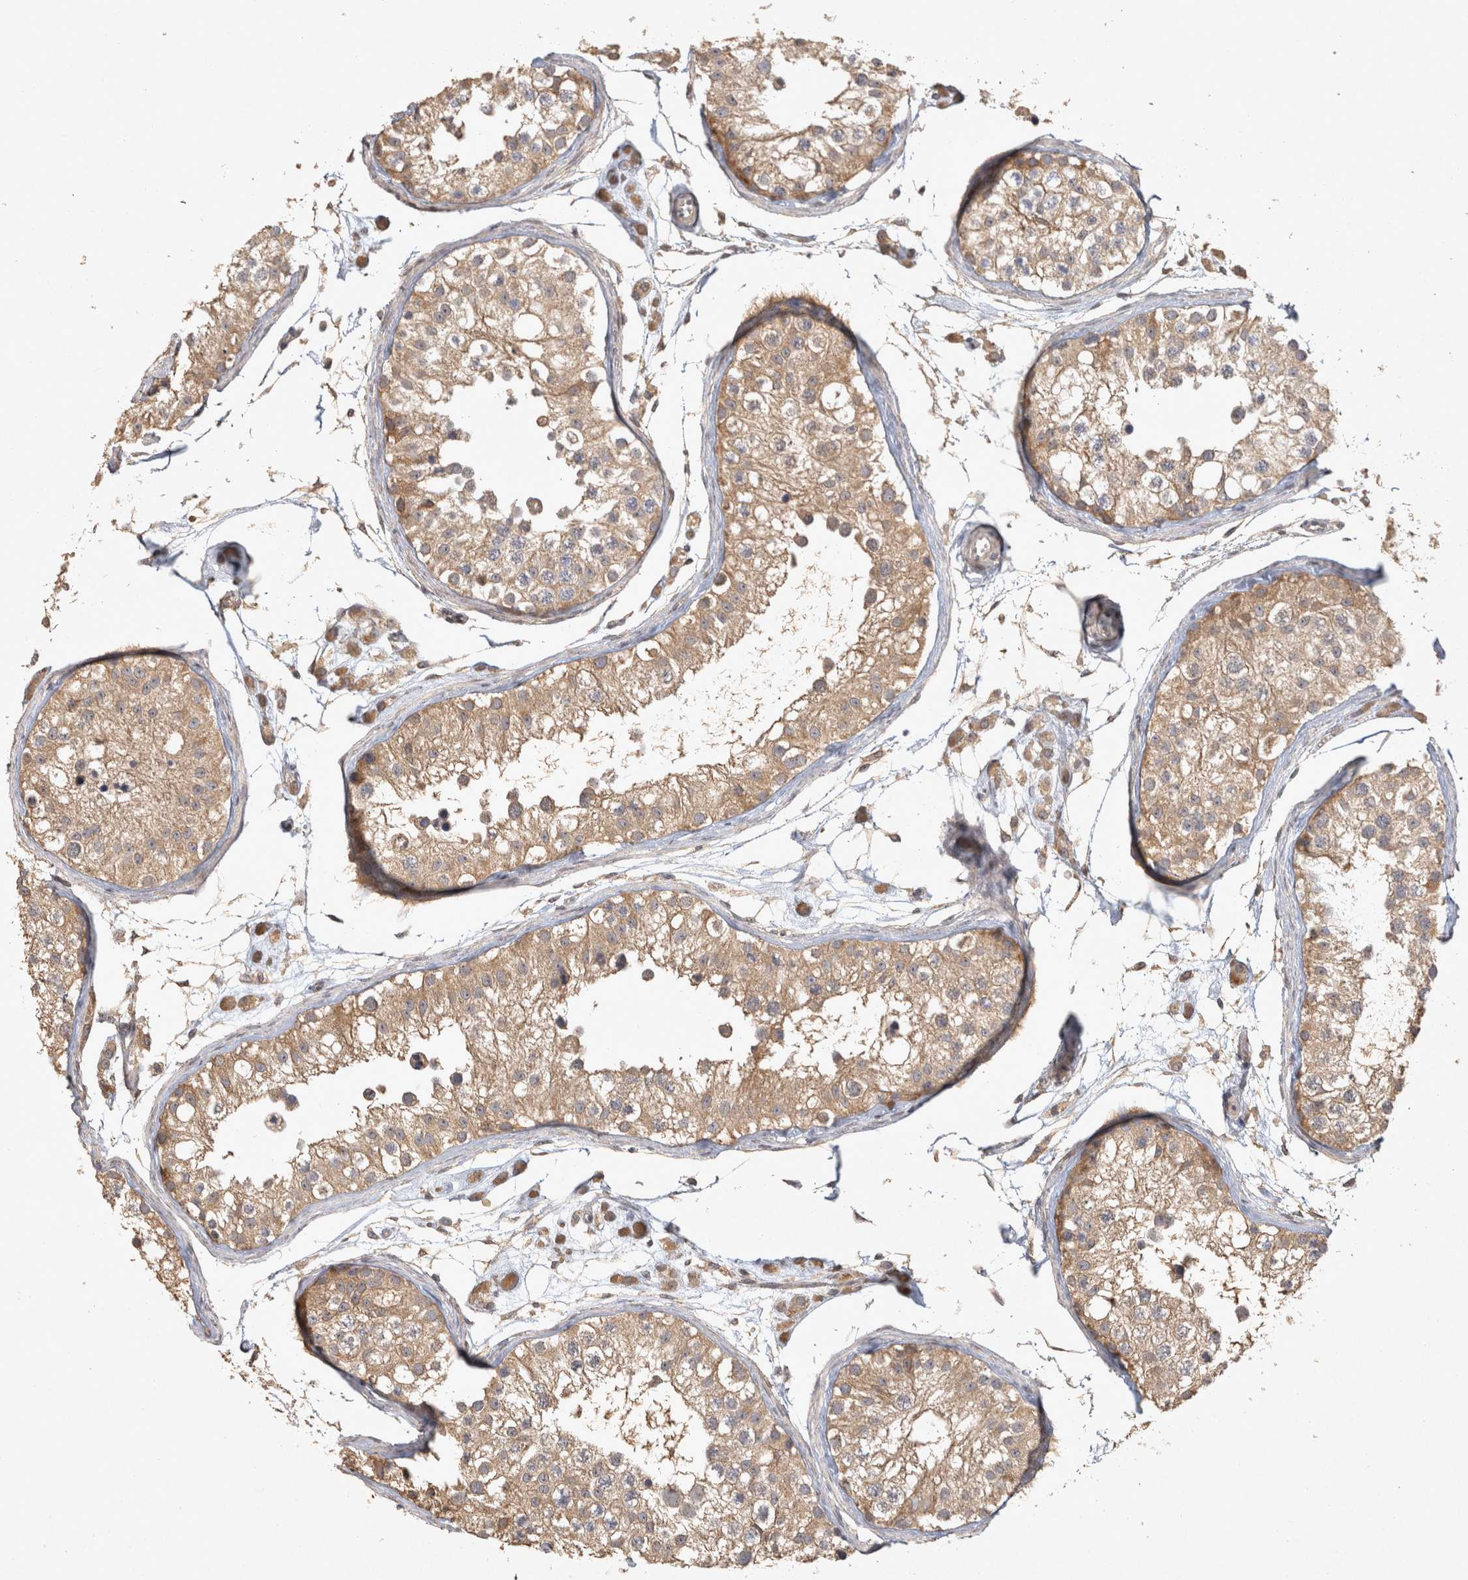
{"staining": {"intensity": "weak", "quantity": ">75%", "location": "cytoplasmic/membranous"}, "tissue": "testis", "cell_type": "Cells in seminiferous ducts", "image_type": "normal", "snomed": [{"axis": "morphology", "description": "Normal tissue, NOS"}, {"axis": "morphology", "description": "Adenocarcinoma, metastatic, NOS"}, {"axis": "topography", "description": "Testis"}], "caption": "High-magnification brightfield microscopy of benign testis stained with DAB (brown) and counterstained with hematoxylin (blue). cells in seminiferous ducts exhibit weak cytoplasmic/membranous positivity is present in approximately>75% of cells.", "gene": "OSTN", "patient": {"sex": "male", "age": 26}}